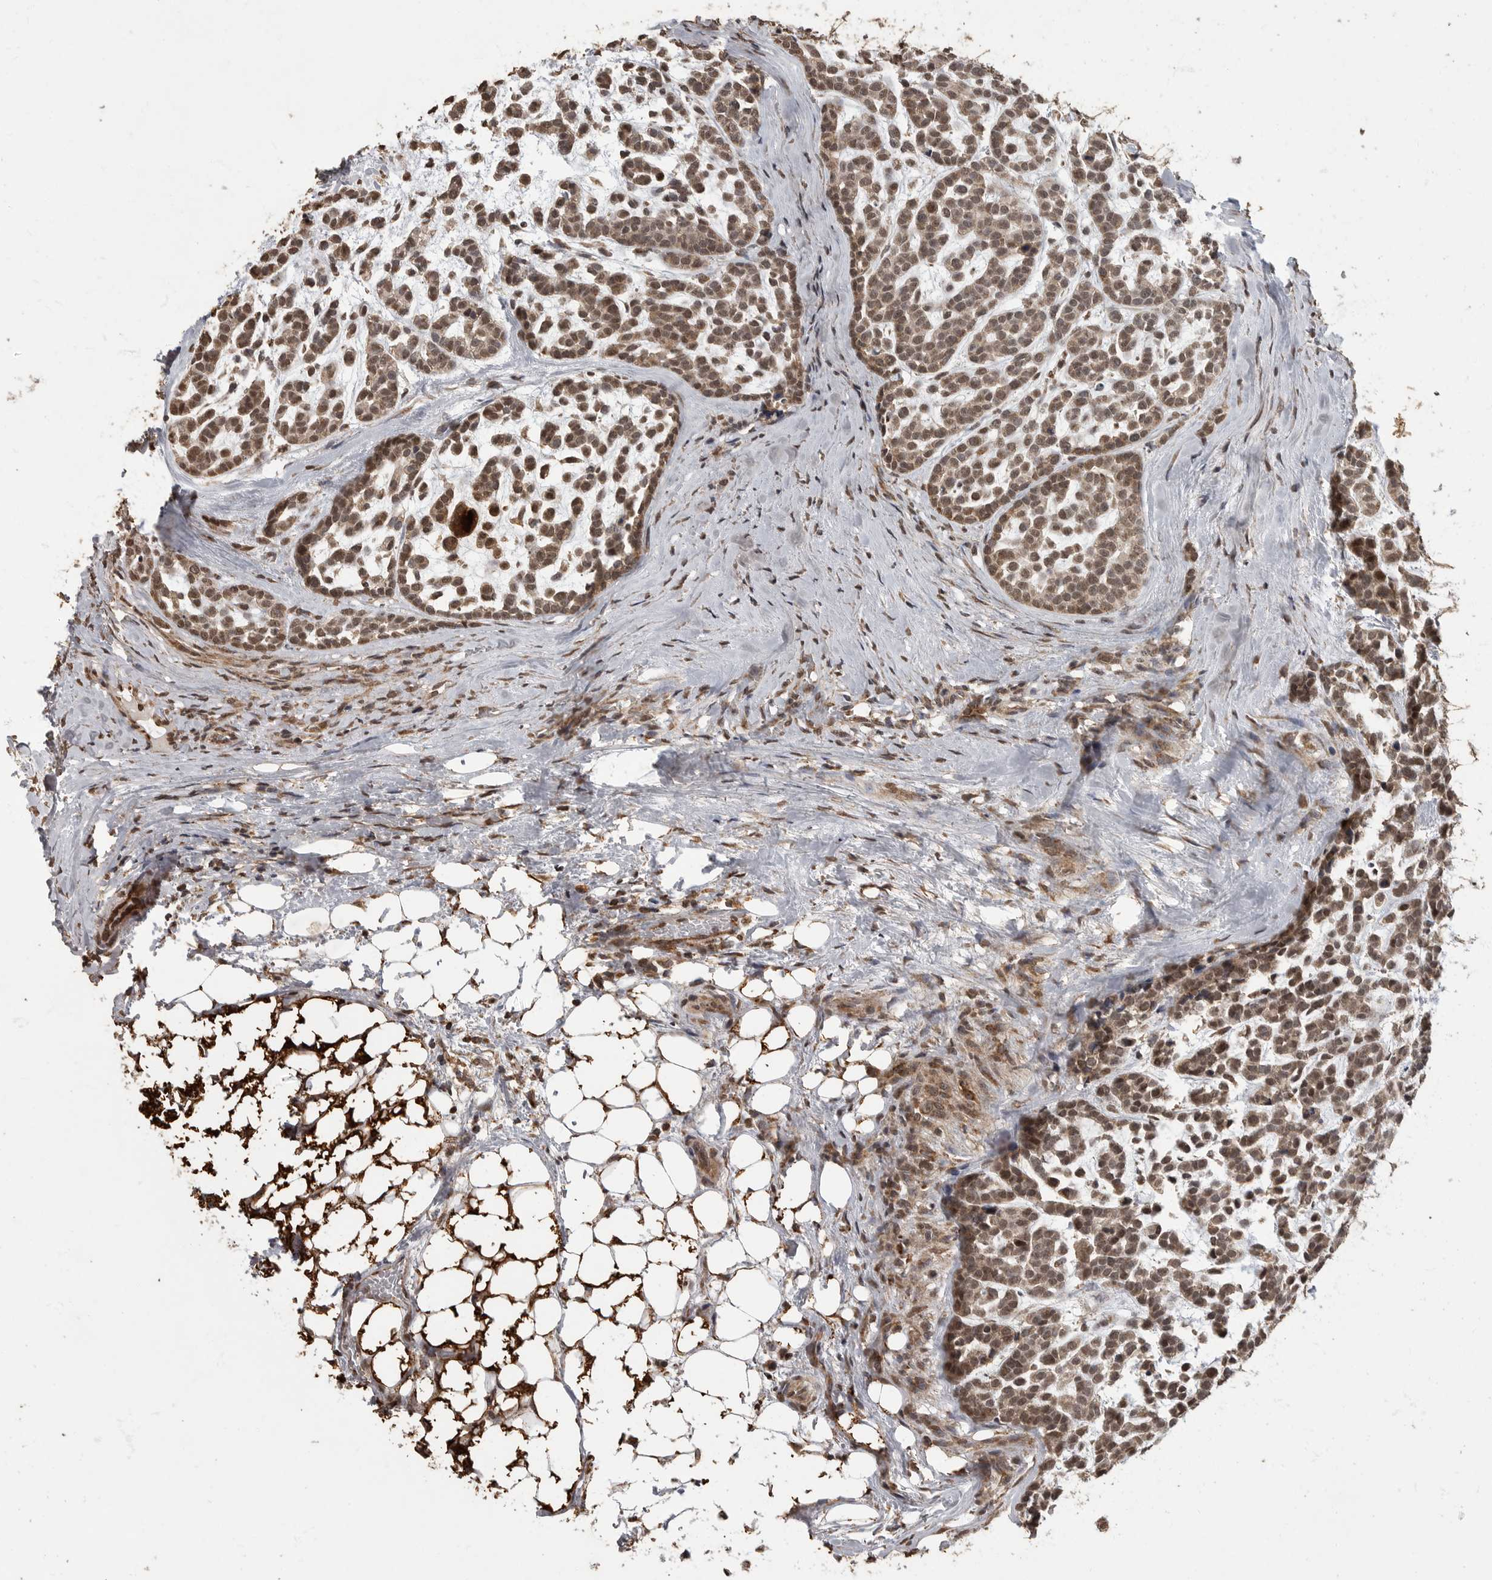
{"staining": {"intensity": "moderate", "quantity": ">75%", "location": "cytoplasmic/membranous,nuclear"}, "tissue": "head and neck cancer", "cell_type": "Tumor cells", "image_type": "cancer", "snomed": [{"axis": "morphology", "description": "Adenocarcinoma, NOS"}, {"axis": "morphology", "description": "Adenoma, NOS"}, {"axis": "topography", "description": "Head-Neck"}], "caption": "High-power microscopy captured an immunohistochemistry (IHC) image of head and neck adenocarcinoma, revealing moderate cytoplasmic/membranous and nuclear expression in about >75% of tumor cells.", "gene": "MAFG", "patient": {"sex": "female", "age": 55}}